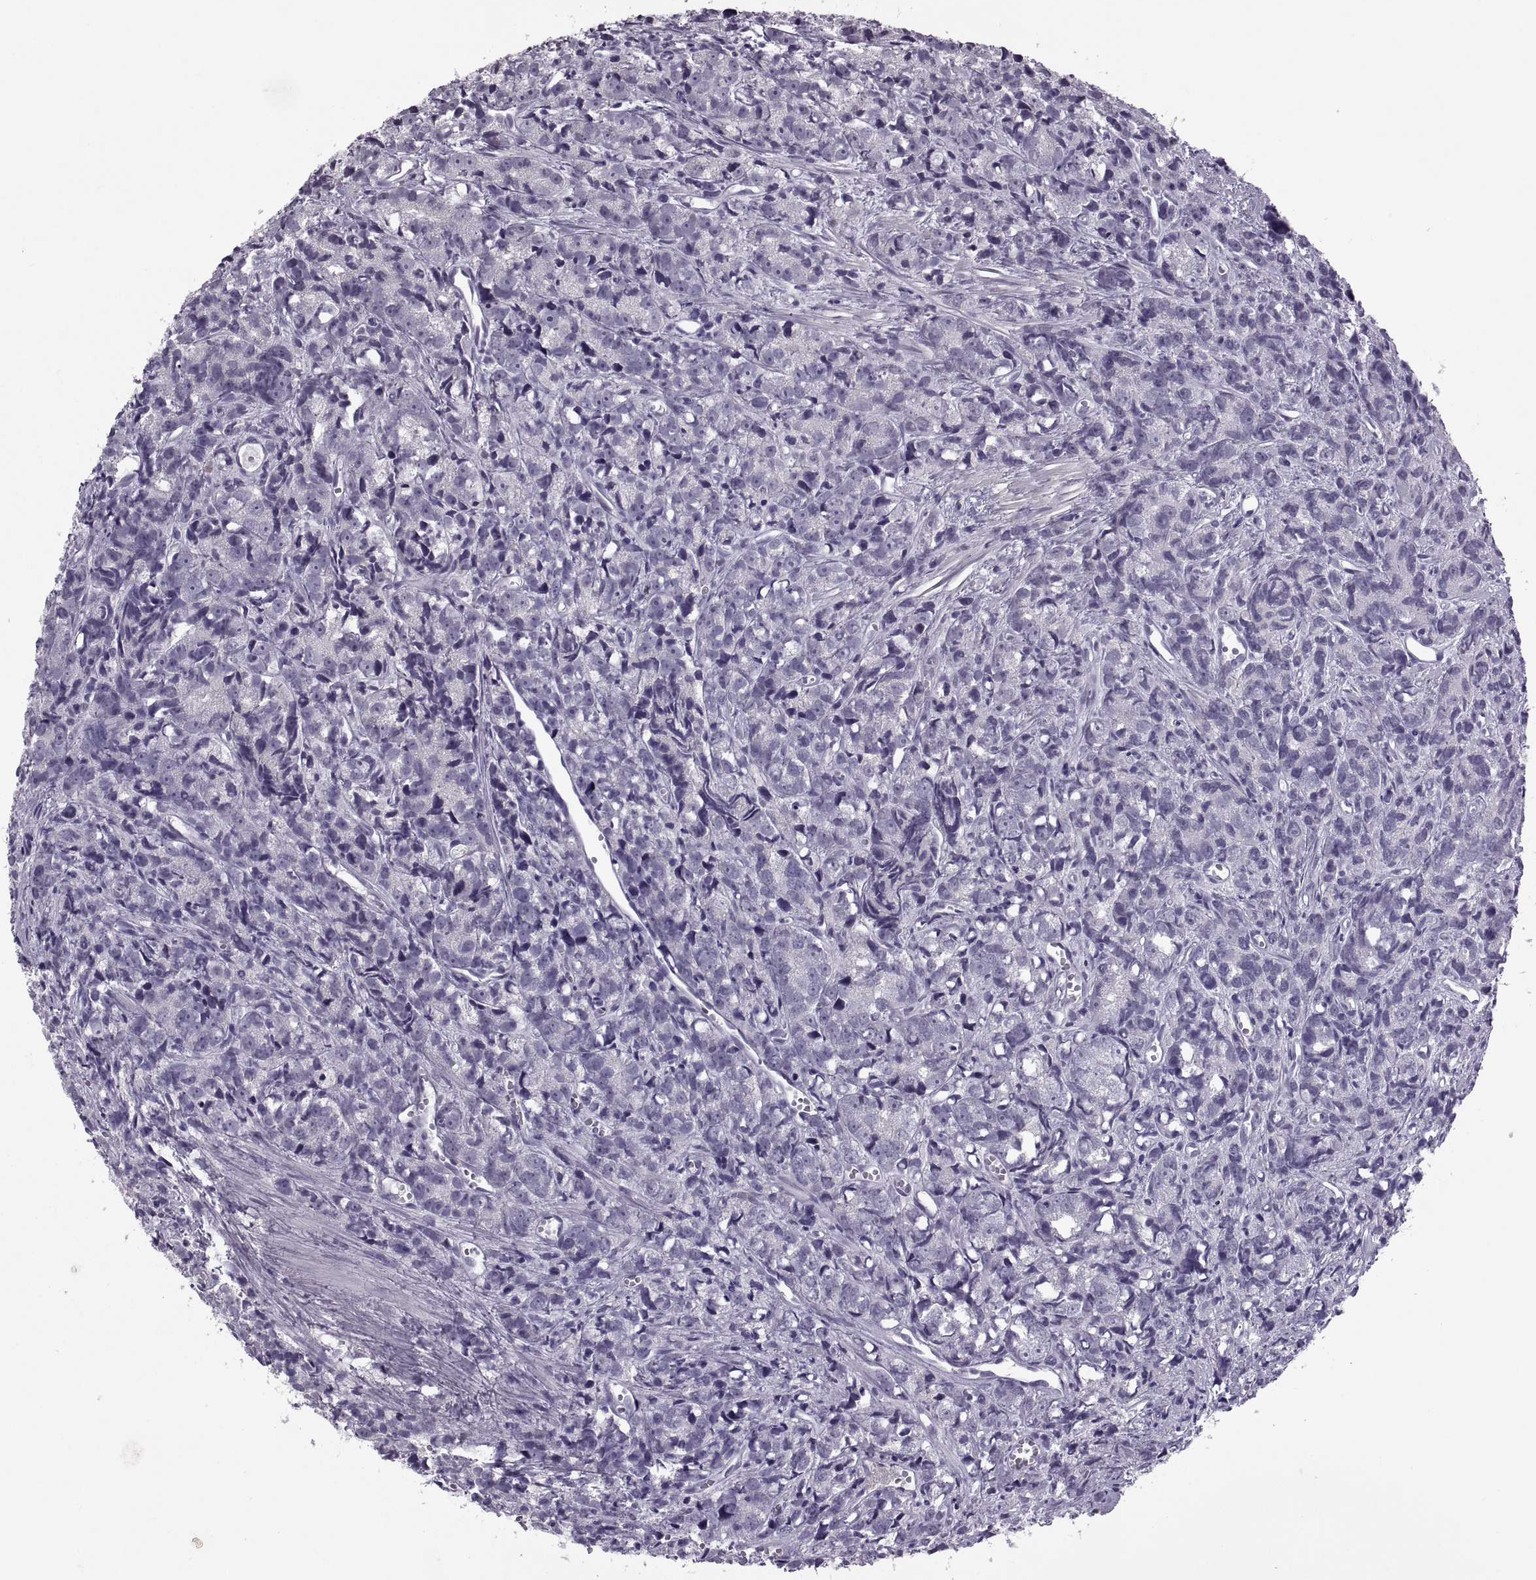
{"staining": {"intensity": "negative", "quantity": "none", "location": "none"}, "tissue": "prostate cancer", "cell_type": "Tumor cells", "image_type": "cancer", "snomed": [{"axis": "morphology", "description": "Adenocarcinoma, High grade"}, {"axis": "topography", "description": "Prostate"}], "caption": "Adenocarcinoma (high-grade) (prostate) was stained to show a protein in brown. There is no significant positivity in tumor cells.", "gene": "OTP", "patient": {"sex": "male", "age": 77}}